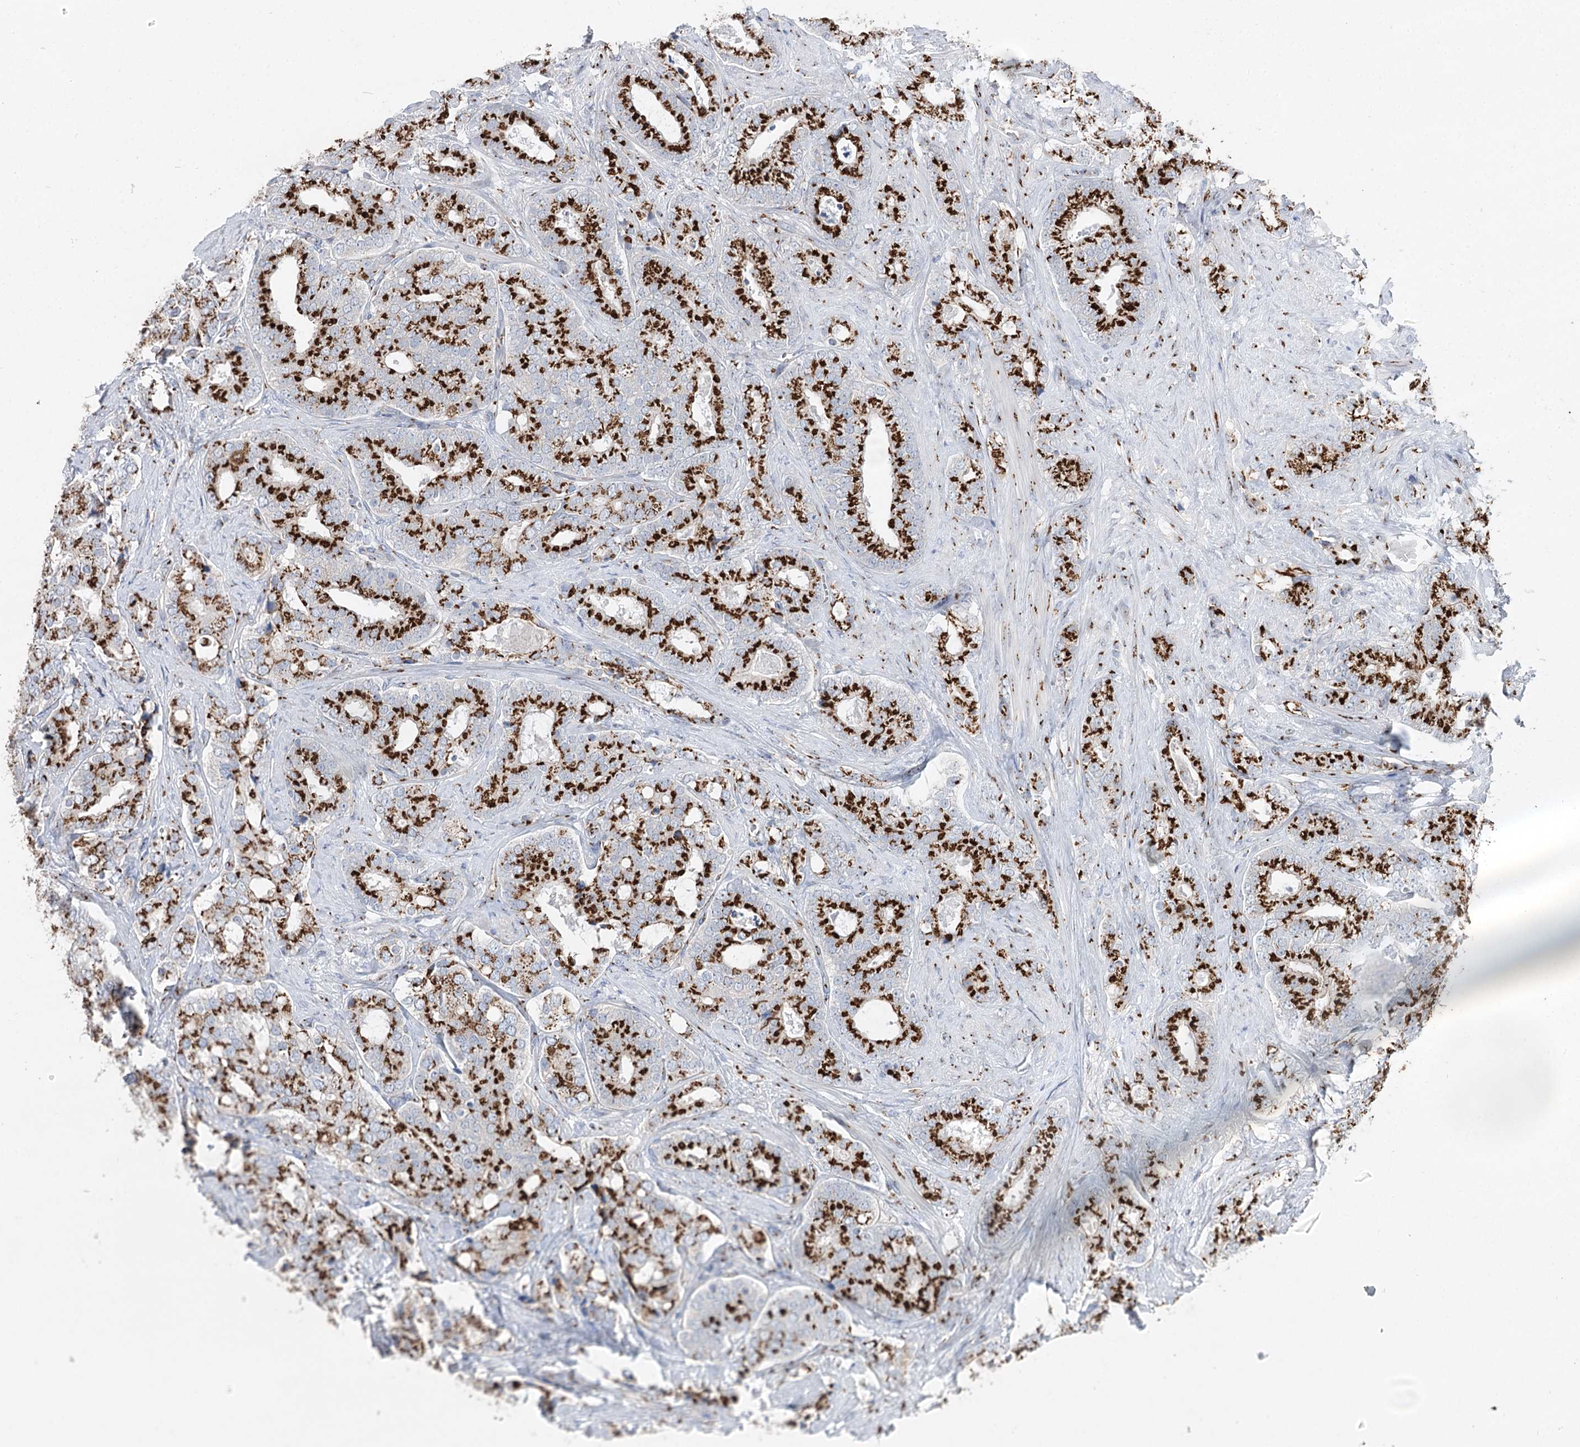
{"staining": {"intensity": "strong", "quantity": ">75%", "location": "cytoplasmic/membranous"}, "tissue": "prostate cancer", "cell_type": "Tumor cells", "image_type": "cancer", "snomed": [{"axis": "morphology", "description": "Adenocarcinoma, High grade"}, {"axis": "topography", "description": "Prostate and seminal vesicle, NOS"}], "caption": "Immunohistochemistry of high-grade adenocarcinoma (prostate) displays high levels of strong cytoplasmic/membranous staining in about >75% of tumor cells. (brown staining indicates protein expression, while blue staining denotes nuclei).", "gene": "TMEM165", "patient": {"sex": "male", "age": 67}}